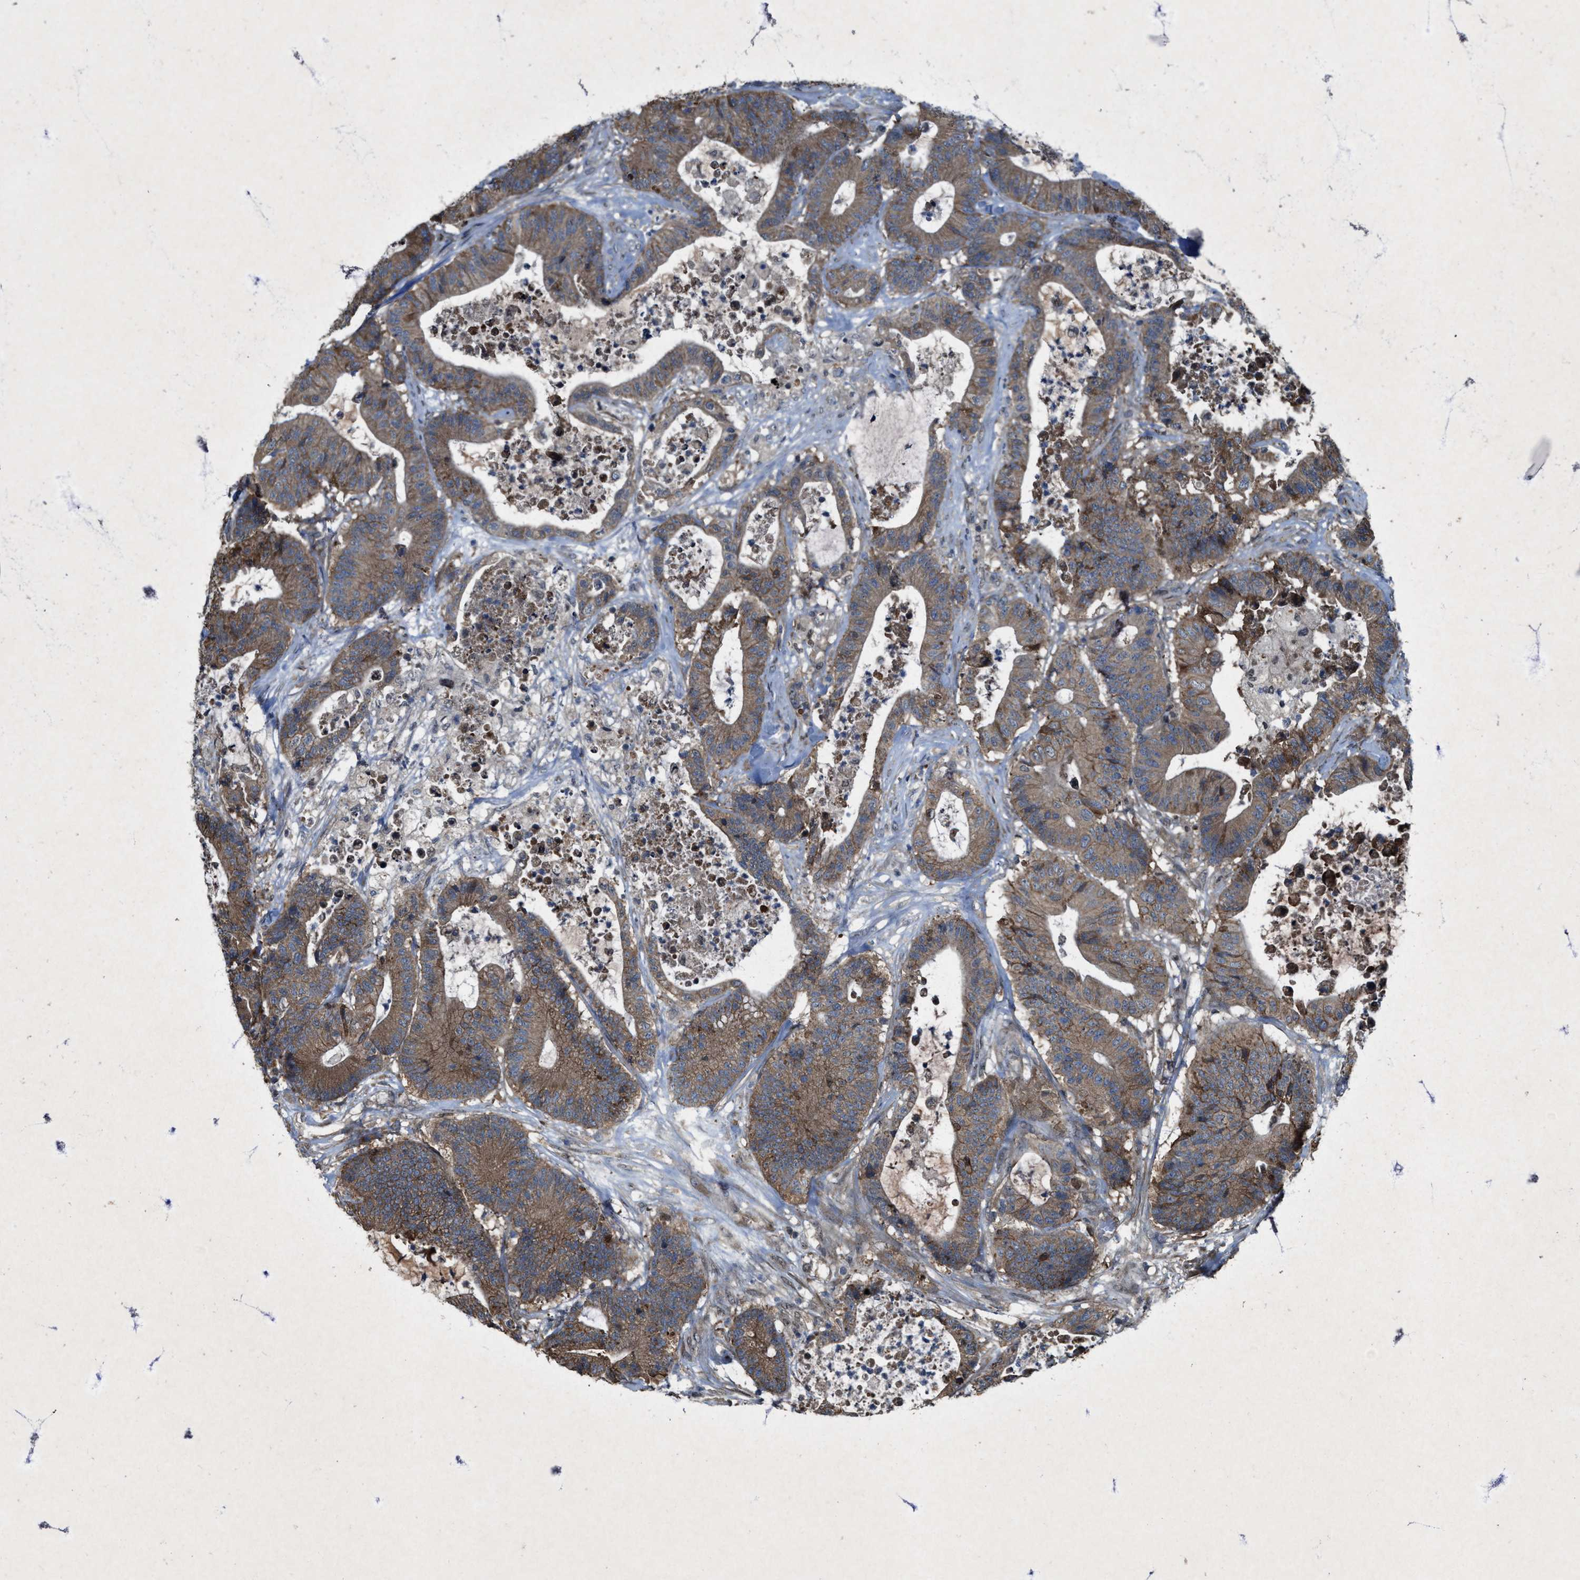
{"staining": {"intensity": "moderate", "quantity": ">75%", "location": "cytoplasmic/membranous"}, "tissue": "colorectal cancer", "cell_type": "Tumor cells", "image_type": "cancer", "snomed": [{"axis": "morphology", "description": "Adenocarcinoma, NOS"}, {"axis": "topography", "description": "Colon"}], "caption": "IHC photomicrograph of neoplastic tissue: colorectal cancer stained using immunohistochemistry exhibits medium levels of moderate protein expression localized specifically in the cytoplasmic/membranous of tumor cells, appearing as a cytoplasmic/membranous brown color.", "gene": "PDP2", "patient": {"sex": "female", "age": 84}}